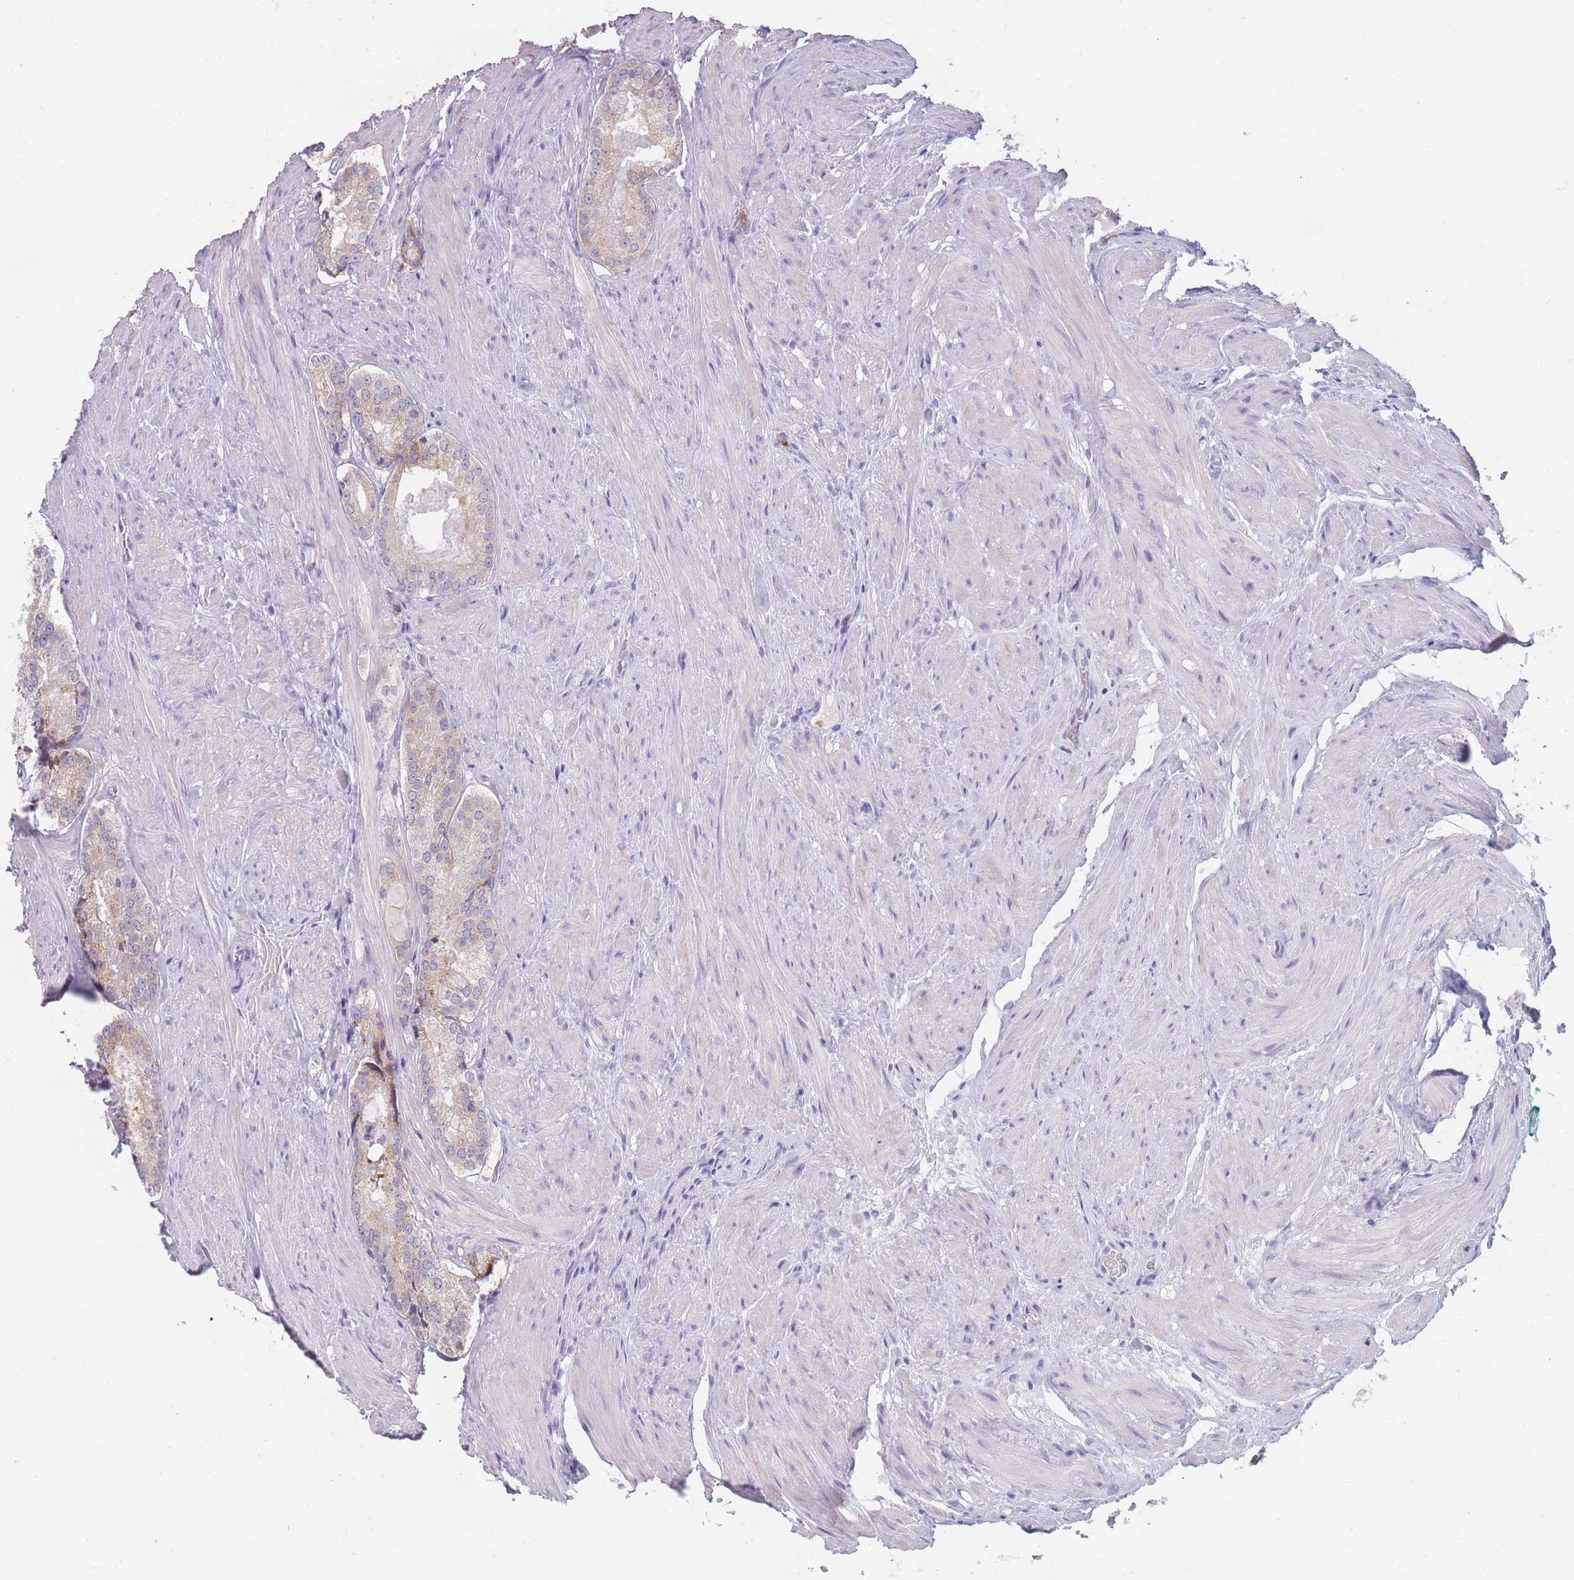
{"staining": {"intensity": "moderate", "quantity": "<25%", "location": "cytoplasmic/membranous"}, "tissue": "prostate cancer", "cell_type": "Tumor cells", "image_type": "cancer", "snomed": [{"axis": "morphology", "description": "Adenocarcinoma, Low grade"}, {"axis": "topography", "description": "Prostate"}], "caption": "Tumor cells show low levels of moderate cytoplasmic/membranous staining in approximately <25% of cells in prostate cancer (low-grade adenocarcinoma).", "gene": "ZNF627", "patient": {"sex": "male", "age": 54}}